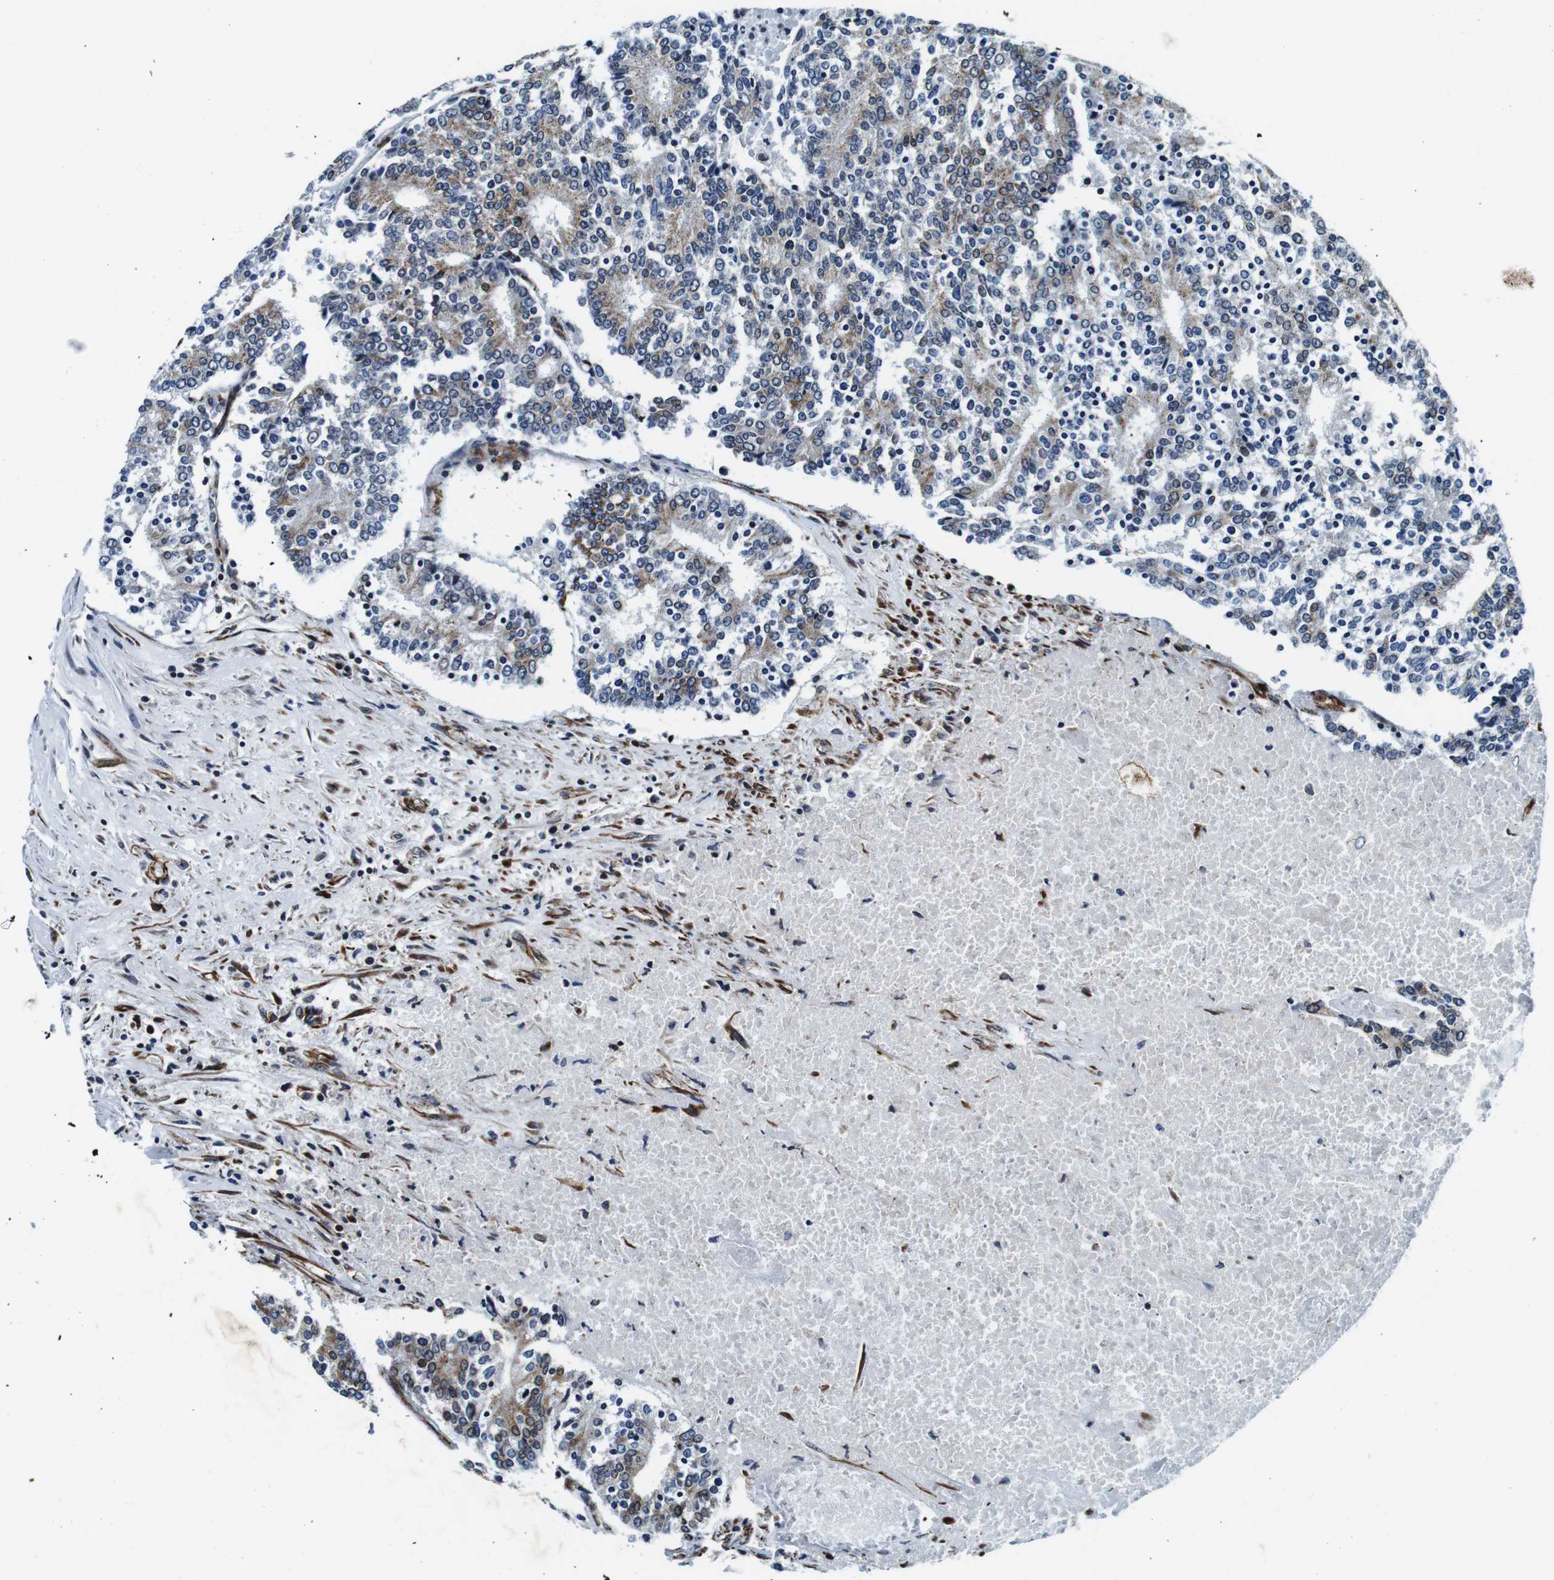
{"staining": {"intensity": "moderate", "quantity": ">75%", "location": "cytoplasmic/membranous"}, "tissue": "prostate cancer", "cell_type": "Tumor cells", "image_type": "cancer", "snomed": [{"axis": "morphology", "description": "Normal tissue, NOS"}, {"axis": "morphology", "description": "Adenocarcinoma, High grade"}, {"axis": "topography", "description": "Prostate"}, {"axis": "topography", "description": "Seminal veicle"}], "caption": "About >75% of tumor cells in prostate cancer demonstrate moderate cytoplasmic/membranous protein positivity as visualized by brown immunohistochemical staining.", "gene": "FAR2", "patient": {"sex": "male", "age": 55}}